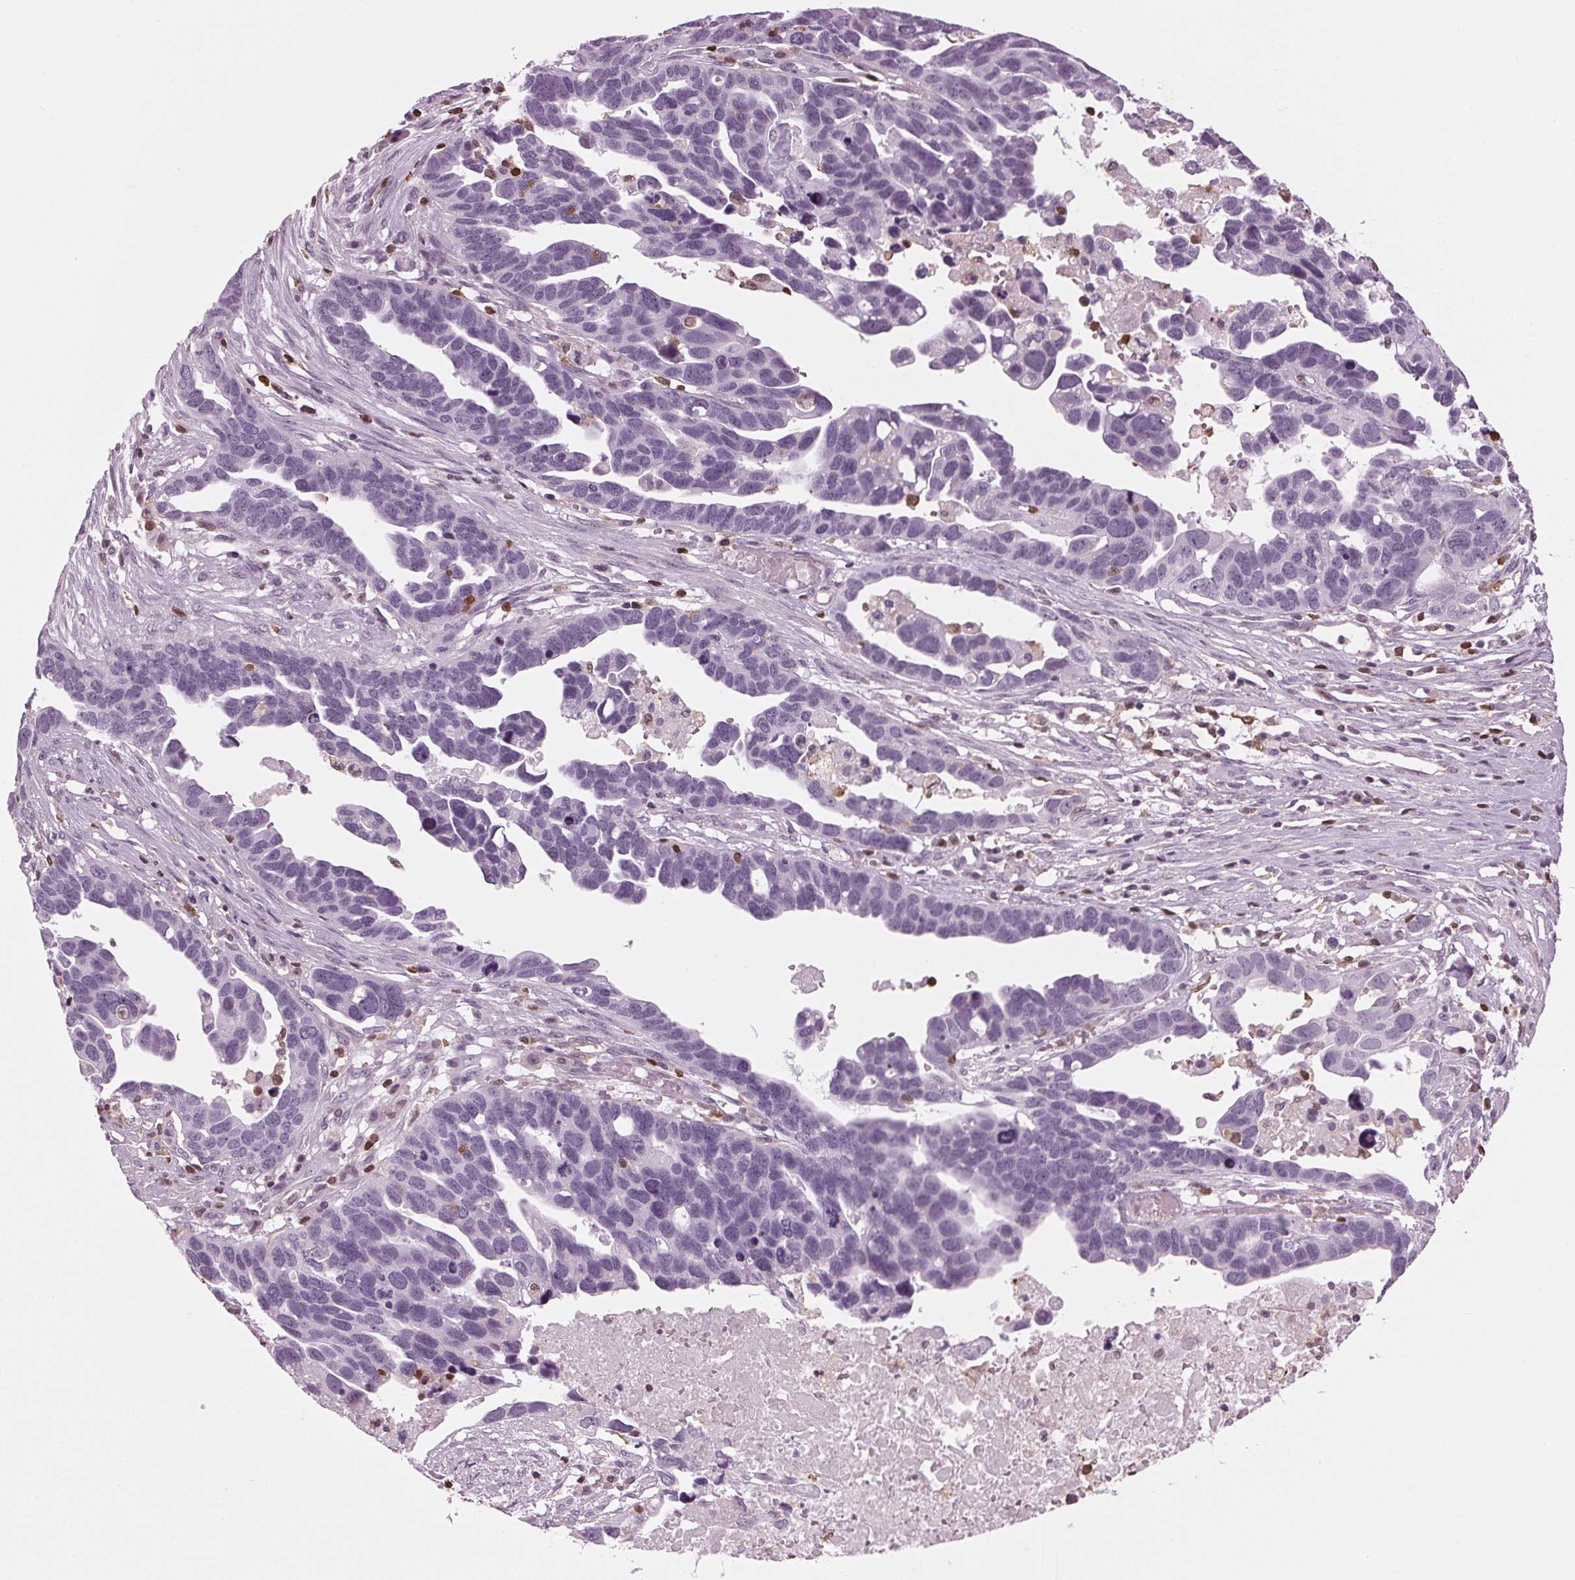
{"staining": {"intensity": "negative", "quantity": "none", "location": "none"}, "tissue": "ovarian cancer", "cell_type": "Tumor cells", "image_type": "cancer", "snomed": [{"axis": "morphology", "description": "Cystadenocarcinoma, serous, NOS"}, {"axis": "topography", "description": "Ovary"}], "caption": "High power microscopy micrograph of an immunohistochemistry micrograph of ovarian cancer, revealing no significant expression in tumor cells.", "gene": "BTLA", "patient": {"sex": "female", "age": 54}}